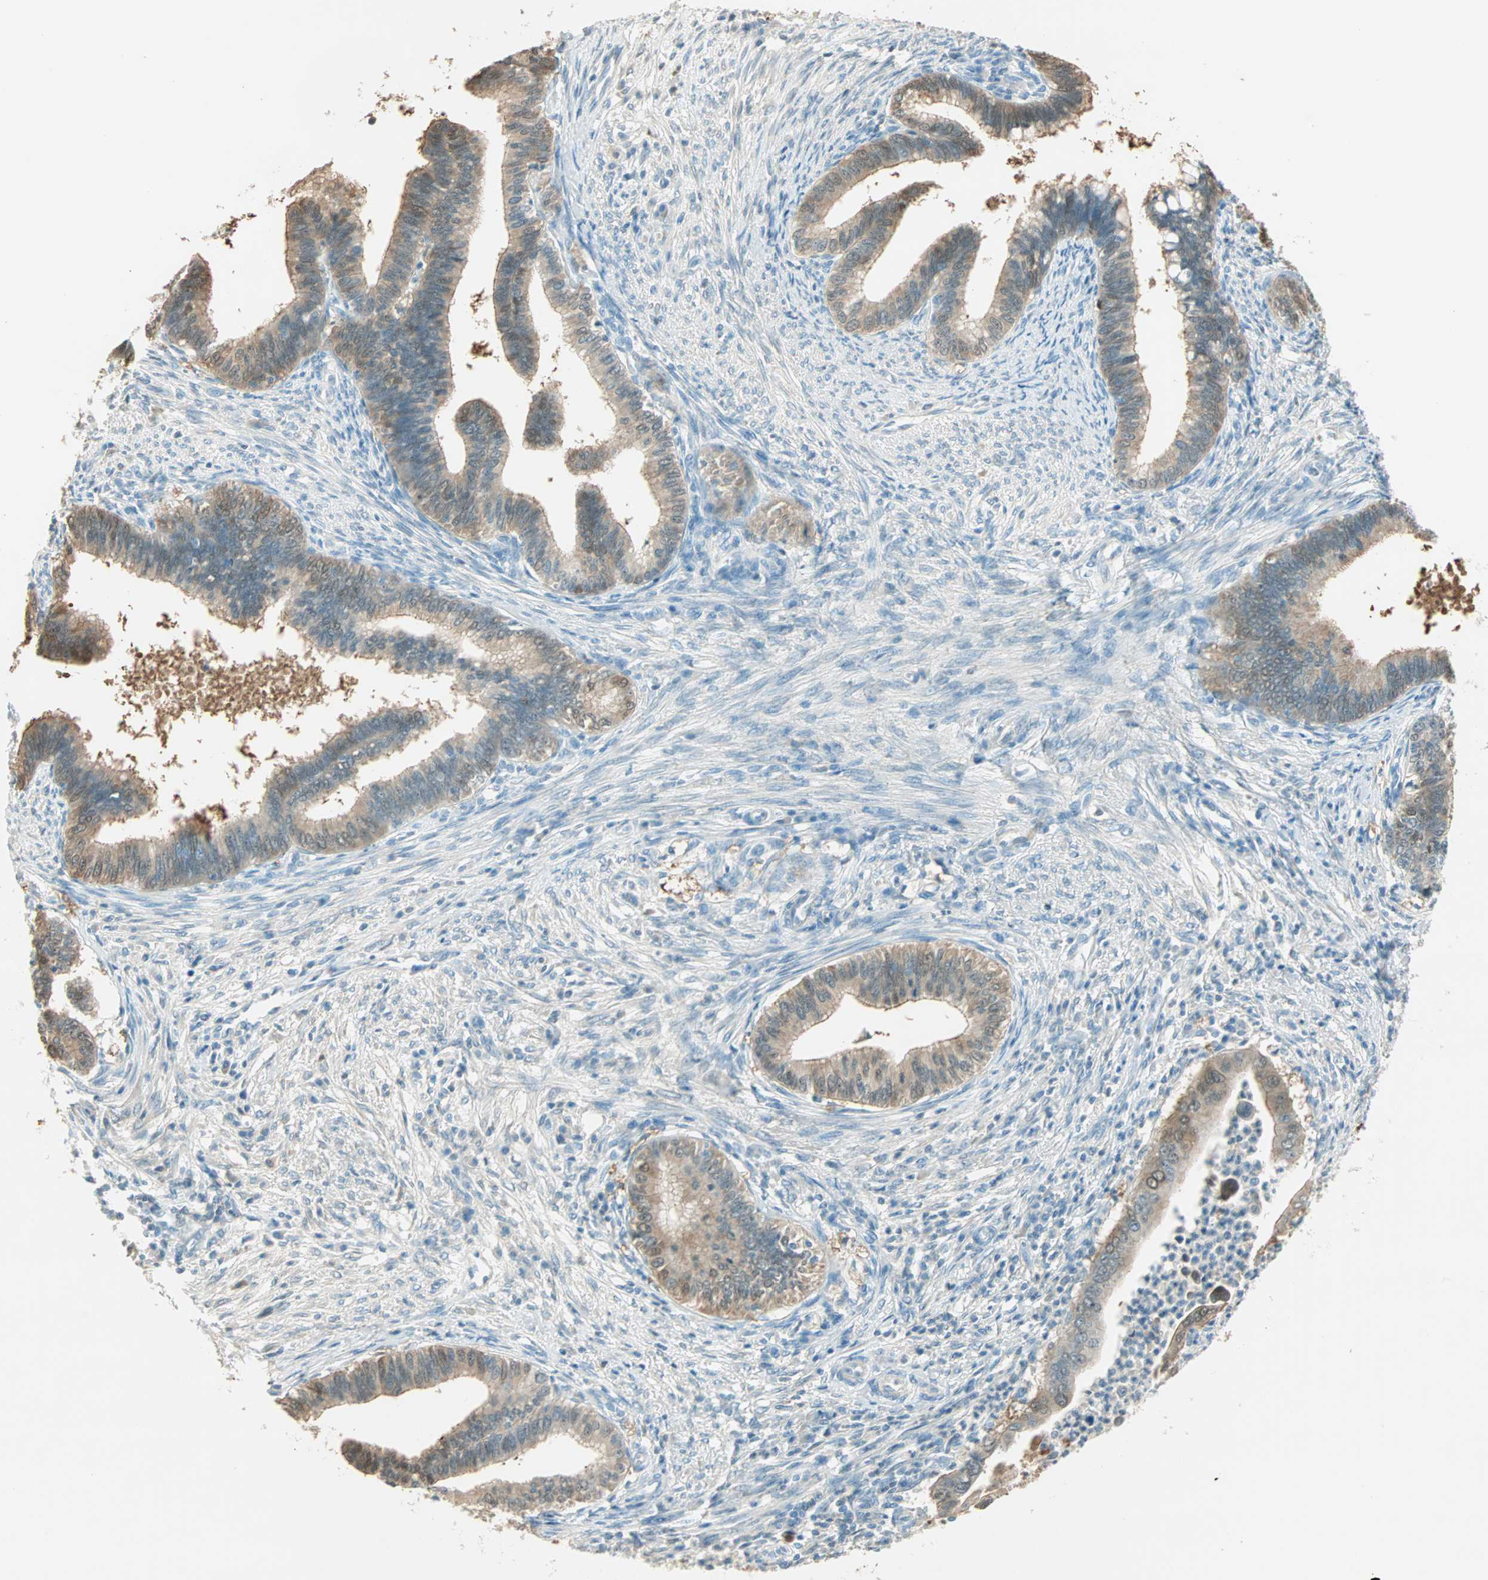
{"staining": {"intensity": "moderate", "quantity": ">75%", "location": "cytoplasmic/membranous,nuclear"}, "tissue": "cervical cancer", "cell_type": "Tumor cells", "image_type": "cancer", "snomed": [{"axis": "morphology", "description": "Adenocarcinoma, NOS"}, {"axis": "topography", "description": "Cervix"}], "caption": "Immunohistochemistry (IHC) (DAB) staining of cervical cancer (adenocarcinoma) shows moderate cytoplasmic/membranous and nuclear protein staining in about >75% of tumor cells.", "gene": "S100A1", "patient": {"sex": "female", "age": 36}}